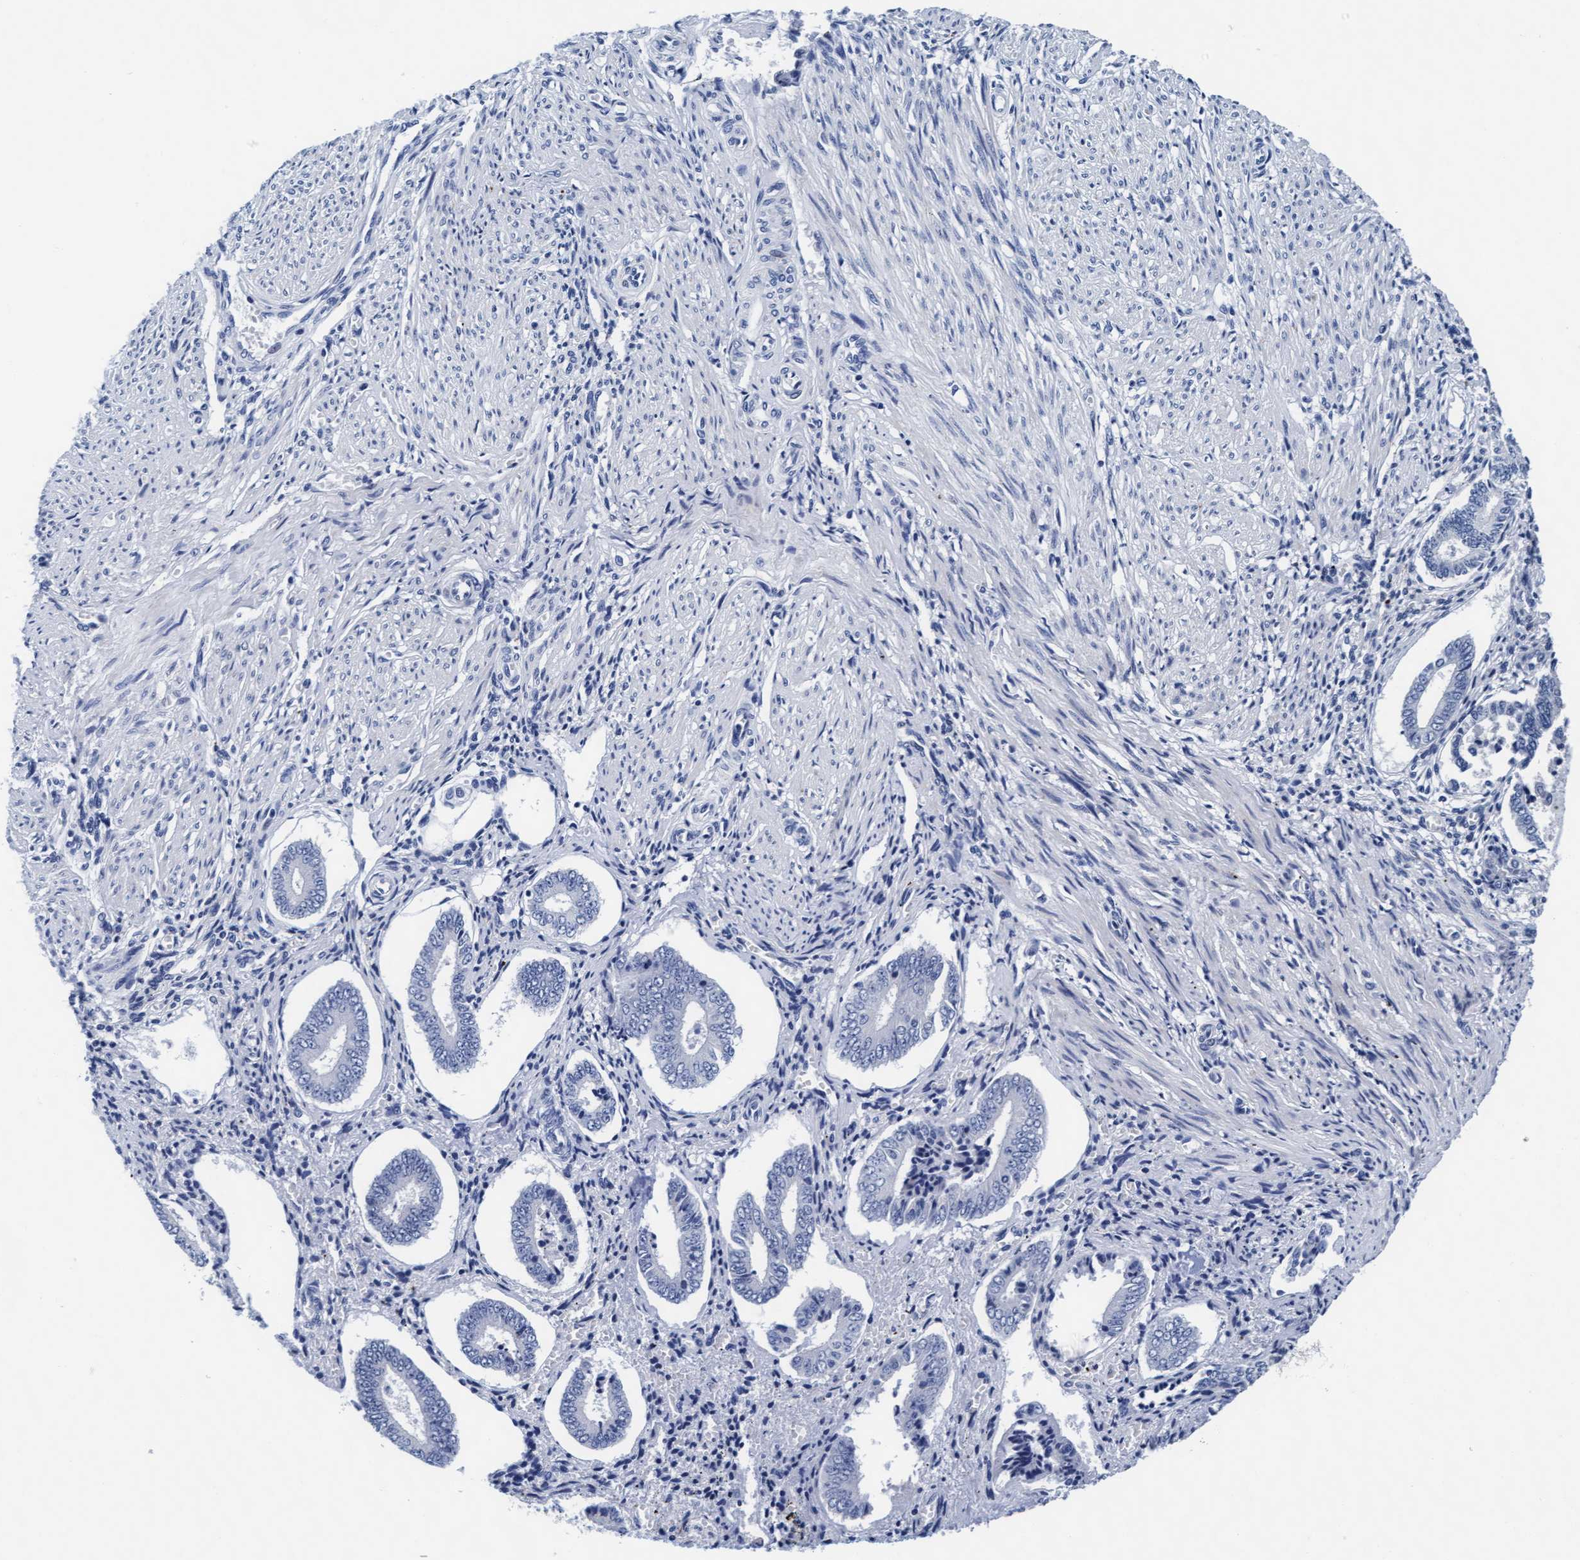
{"staining": {"intensity": "negative", "quantity": "none", "location": "none"}, "tissue": "endometrium", "cell_type": "Cells in endometrial stroma", "image_type": "normal", "snomed": [{"axis": "morphology", "description": "Normal tissue, NOS"}, {"axis": "topography", "description": "Endometrium"}], "caption": "IHC of normal human endometrium displays no positivity in cells in endometrial stroma. Brightfield microscopy of immunohistochemistry (IHC) stained with DAB (brown) and hematoxylin (blue), captured at high magnification.", "gene": "ARSG", "patient": {"sex": "female", "age": 42}}